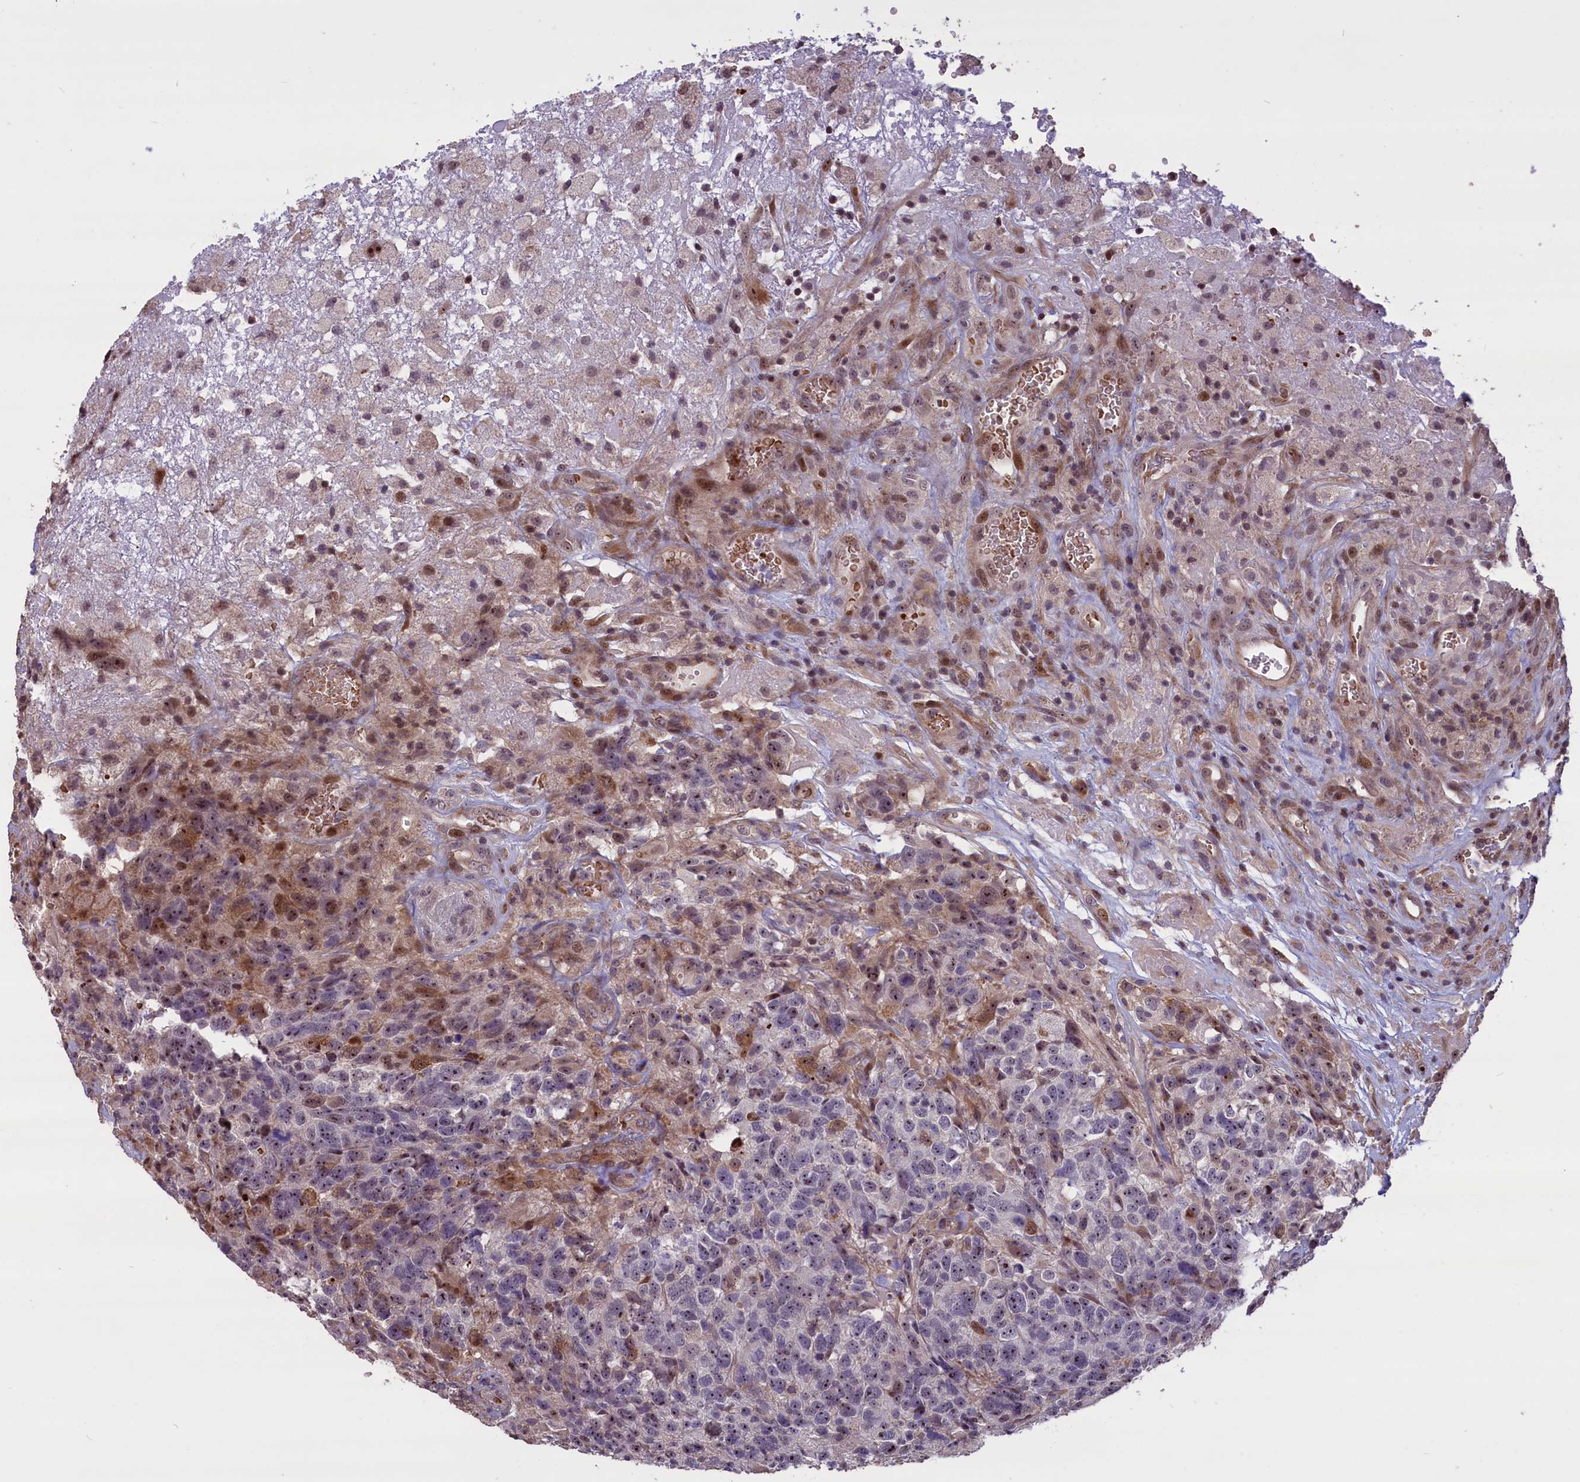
{"staining": {"intensity": "moderate", "quantity": "<25%", "location": "cytoplasmic/membranous,nuclear"}, "tissue": "glioma", "cell_type": "Tumor cells", "image_type": "cancer", "snomed": [{"axis": "morphology", "description": "Glioma, malignant, High grade"}, {"axis": "topography", "description": "Brain"}], "caption": "Brown immunohistochemical staining in high-grade glioma (malignant) demonstrates moderate cytoplasmic/membranous and nuclear expression in approximately <25% of tumor cells. (DAB (3,3'-diaminobenzidine) IHC with brightfield microscopy, high magnification).", "gene": "SHFL", "patient": {"sex": "male", "age": 69}}